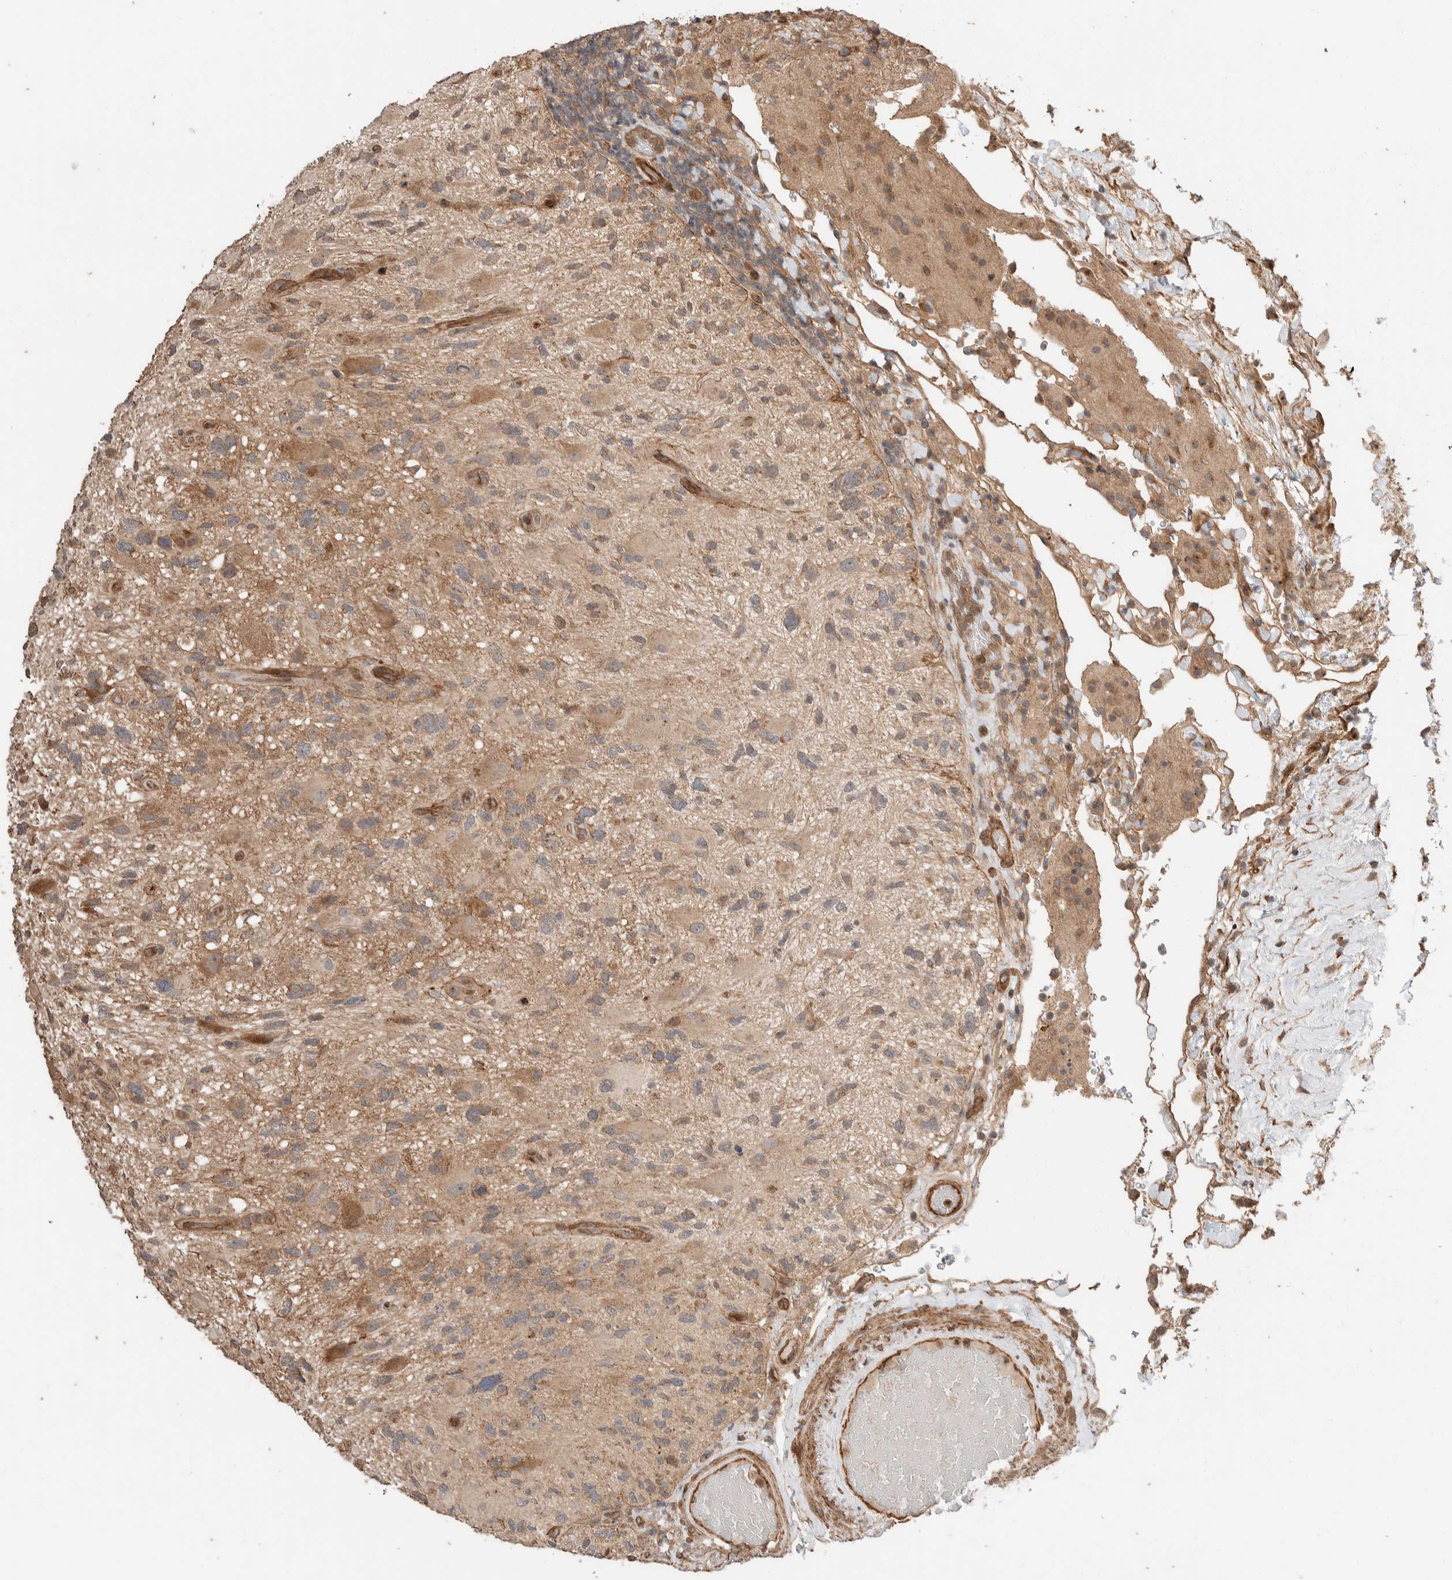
{"staining": {"intensity": "weak", "quantity": ">75%", "location": "cytoplasmic/membranous"}, "tissue": "glioma", "cell_type": "Tumor cells", "image_type": "cancer", "snomed": [{"axis": "morphology", "description": "Glioma, malignant, High grade"}, {"axis": "topography", "description": "Brain"}], "caption": "This is an image of immunohistochemistry staining of malignant glioma (high-grade), which shows weak staining in the cytoplasmic/membranous of tumor cells.", "gene": "ERC1", "patient": {"sex": "male", "age": 33}}